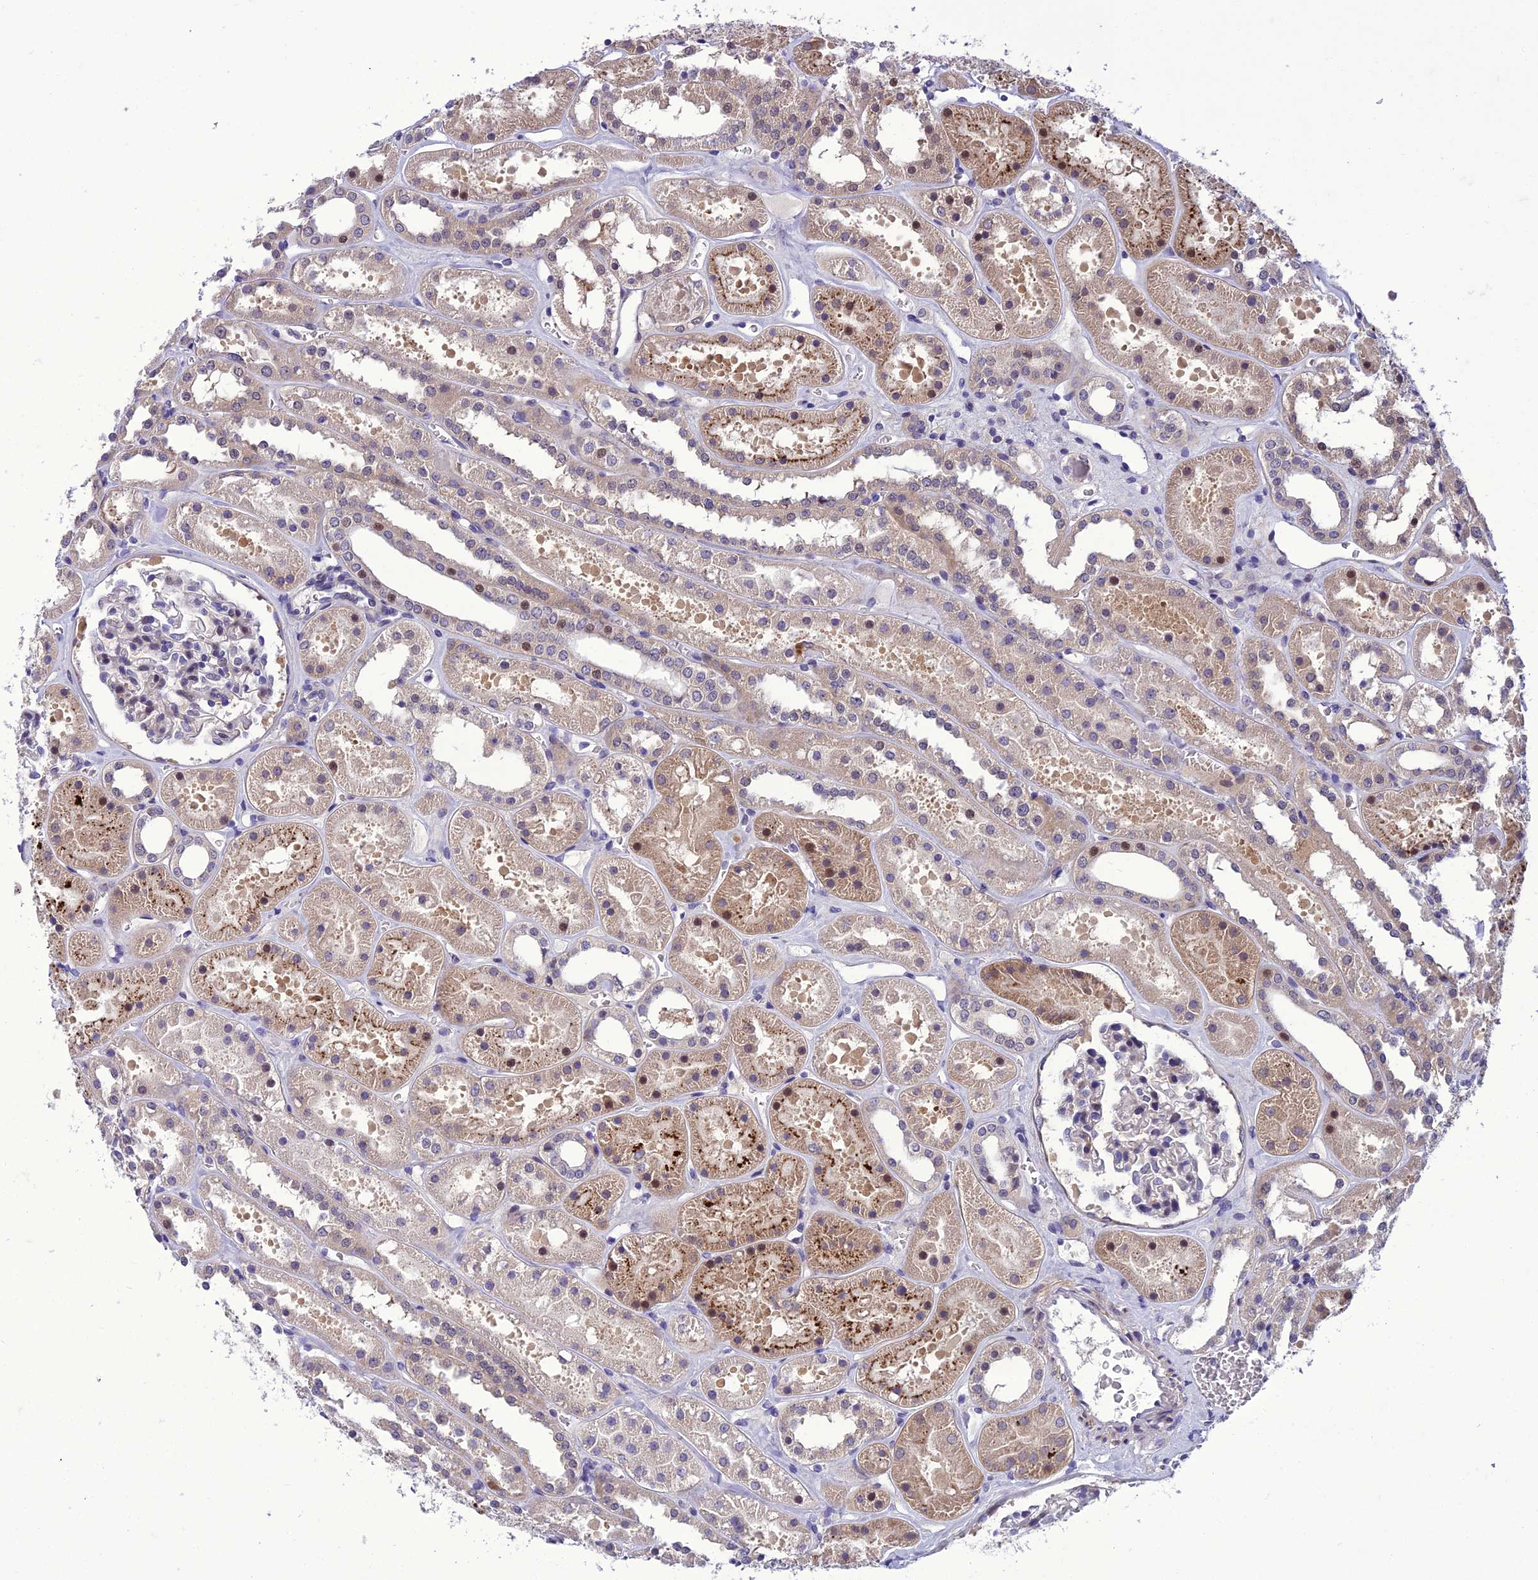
{"staining": {"intensity": "negative", "quantity": "none", "location": "none"}, "tissue": "kidney", "cell_type": "Cells in glomeruli", "image_type": "normal", "snomed": [{"axis": "morphology", "description": "Normal tissue, NOS"}, {"axis": "topography", "description": "Kidney"}], "caption": "The histopathology image shows no staining of cells in glomeruli in unremarkable kidney.", "gene": "GAB4", "patient": {"sex": "female", "age": 41}}